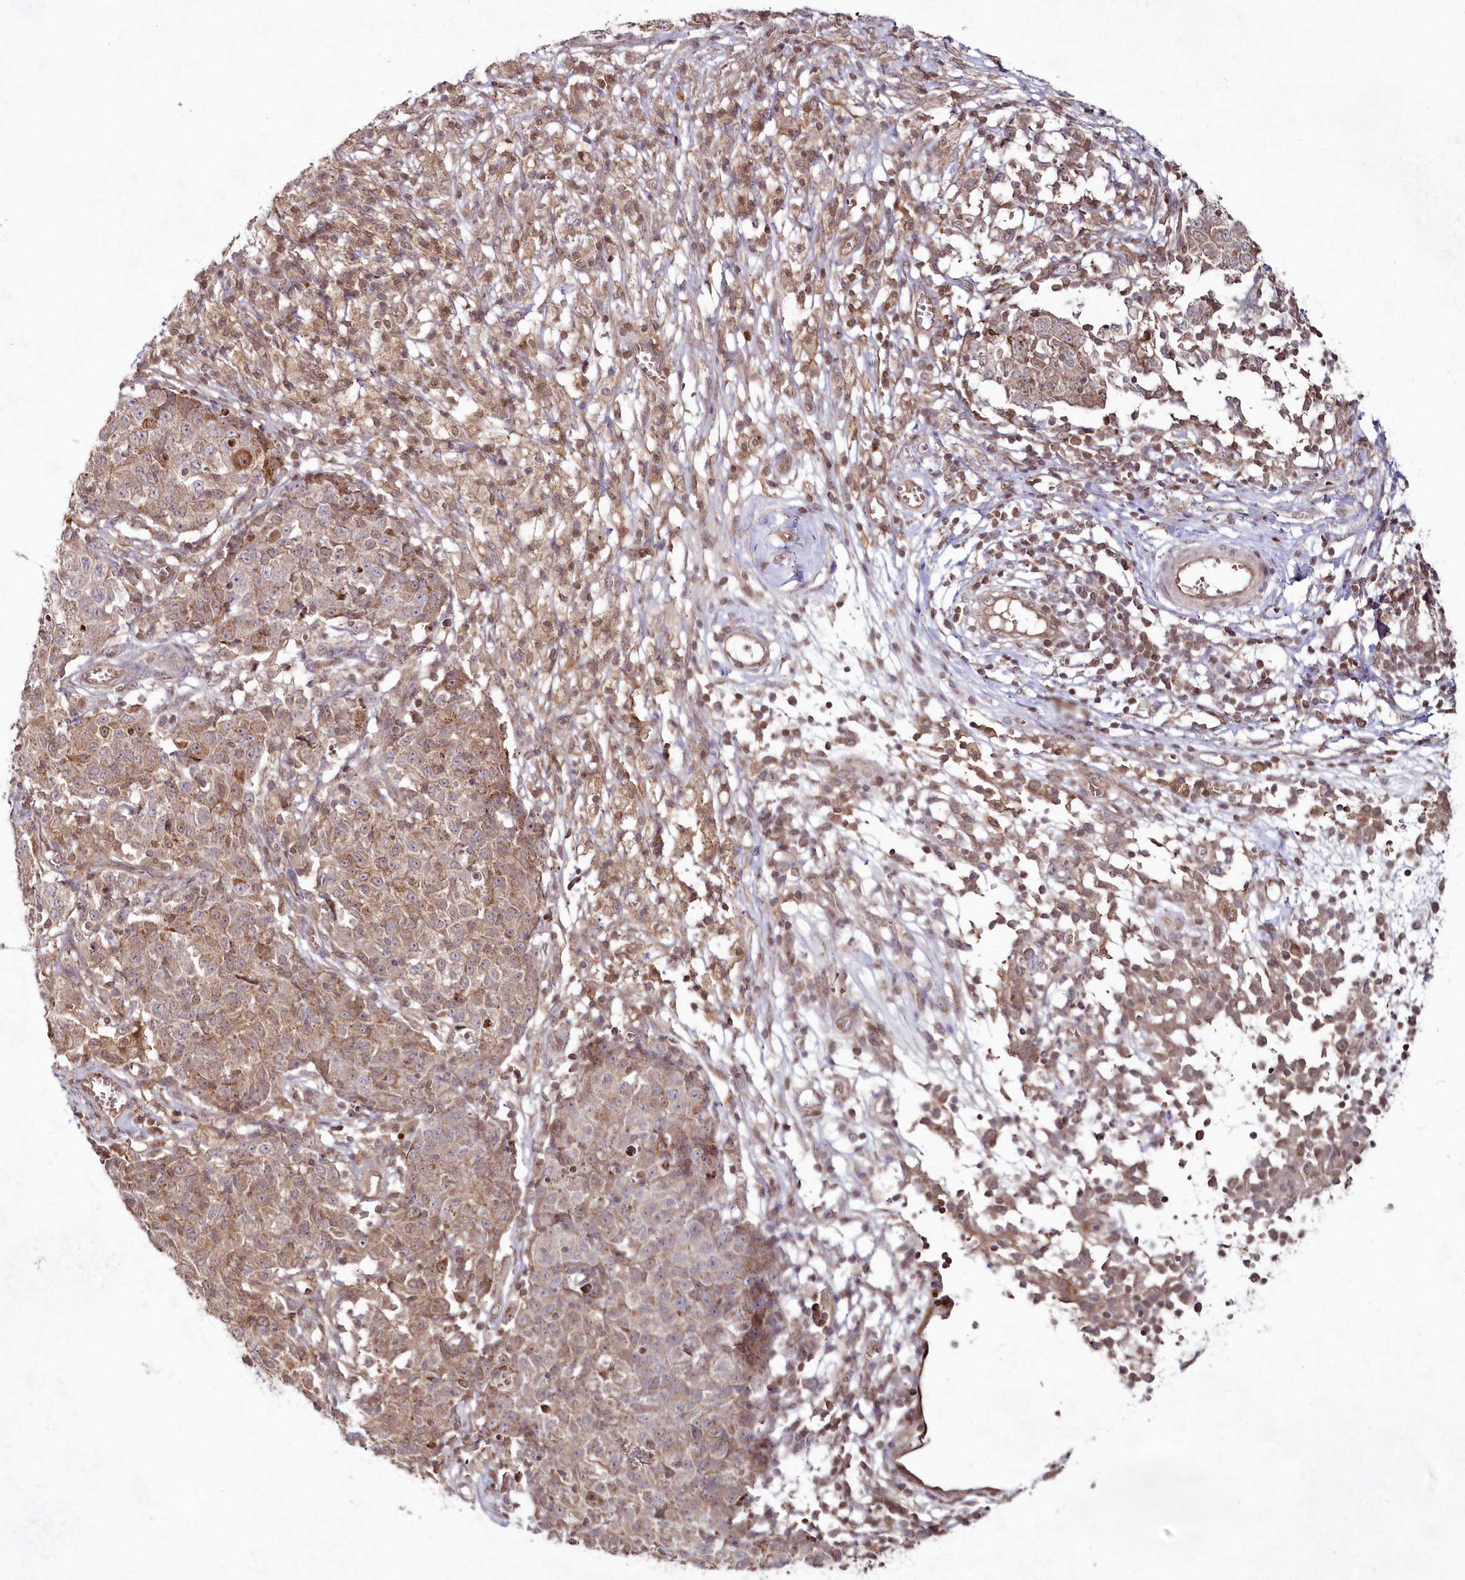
{"staining": {"intensity": "moderate", "quantity": ">75%", "location": "cytoplasmic/membranous"}, "tissue": "ovarian cancer", "cell_type": "Tumor cells", "image_type": "cancer", "snomed": [{"axis": "morphology", "description": "Carcinoma, endometroid"}, {"axis": "topography", "description": "Ovary"}], "caption": "The image exhibits staining of ovarian cancer (endometroid carcinoma), revealing moderate cytoplasmic/membranous protein positivity (brown color) within tumor cells.", "gene": "IMPA1", "patient": {"sex": "female", "age": 42}}